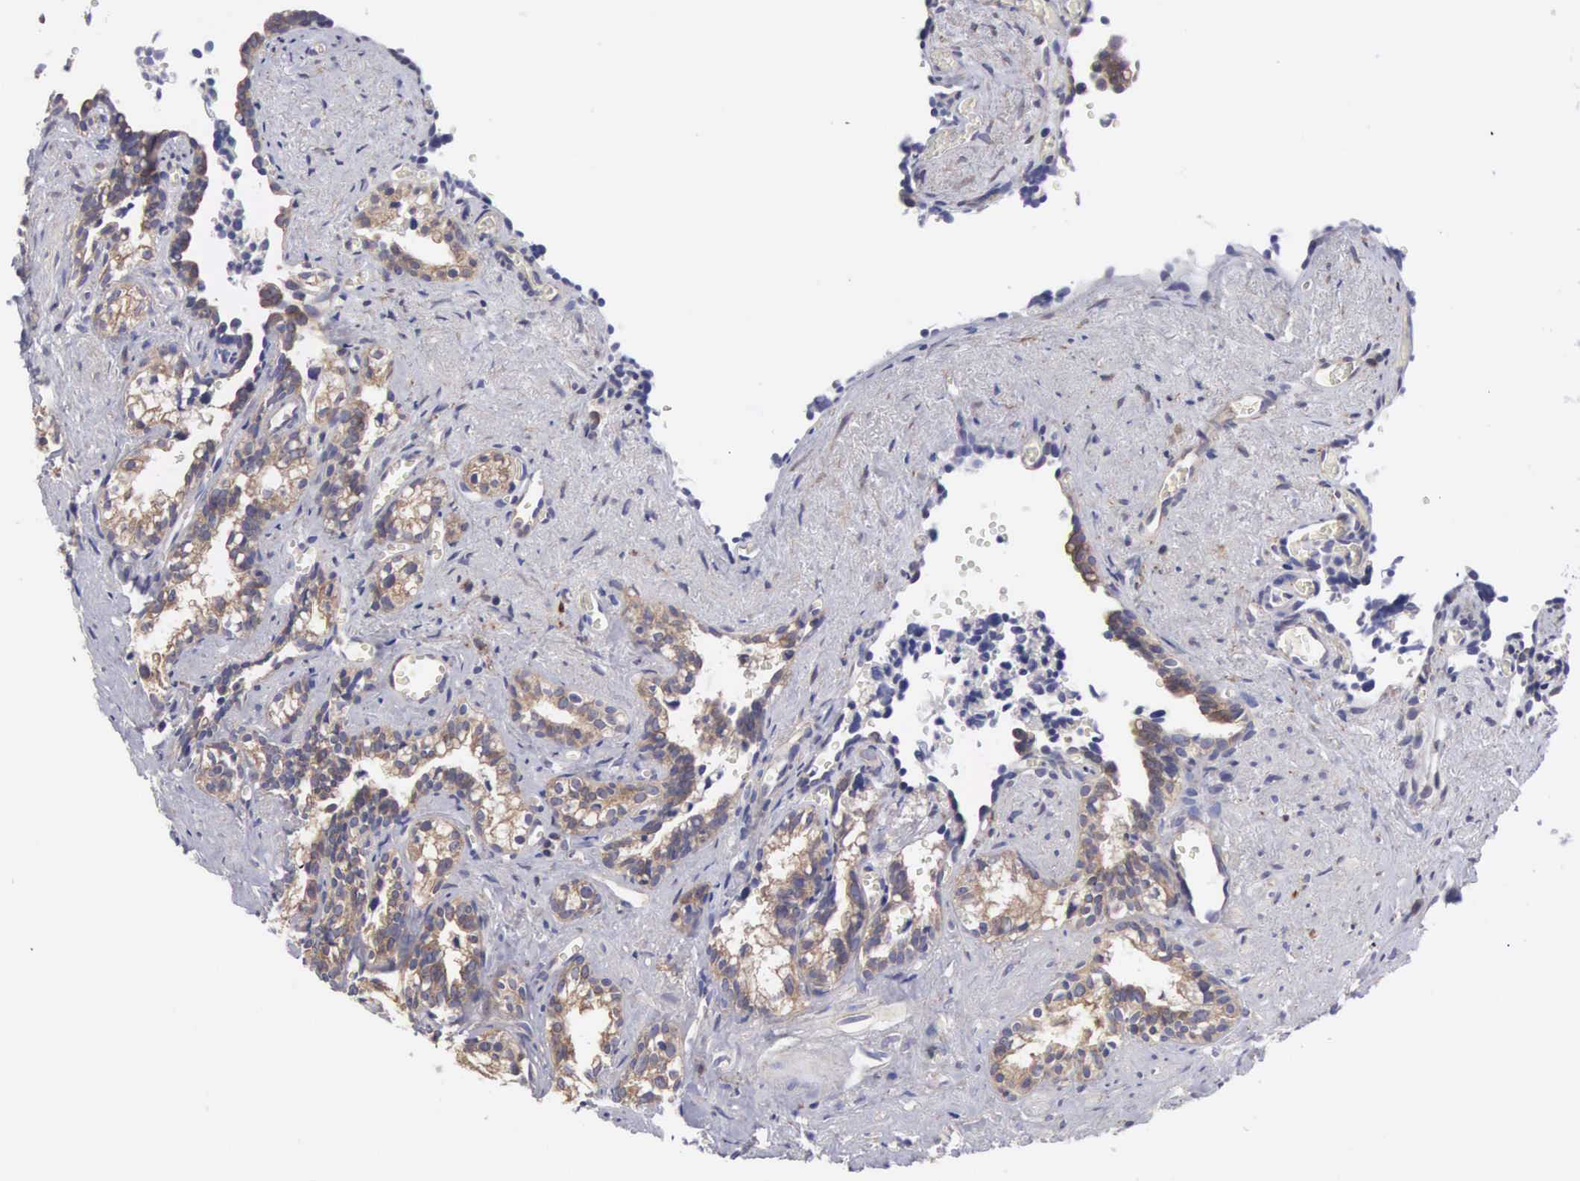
{"staining": {"intensity": "weak", "quantity": "<25%", "location": "cytoplasmic/membranous"}, "tissue": "seminal vesicle", "cell_type": "Glandular cells", "image_type": "normal", "snomed": [{"axis": "morphology", "description": "Normal tissue, NOS"}, {"axis": "topography", "description": "Seminal veicle"}], "caption": "Immunohistochemistry (IHC) histopathology image of unremarkable seminal vesicle stained for a protein (brown), which reveals no positivity in glandular cells.", "gene": "SLITRK4", "patient": {"sex": "male", "age": 60}}